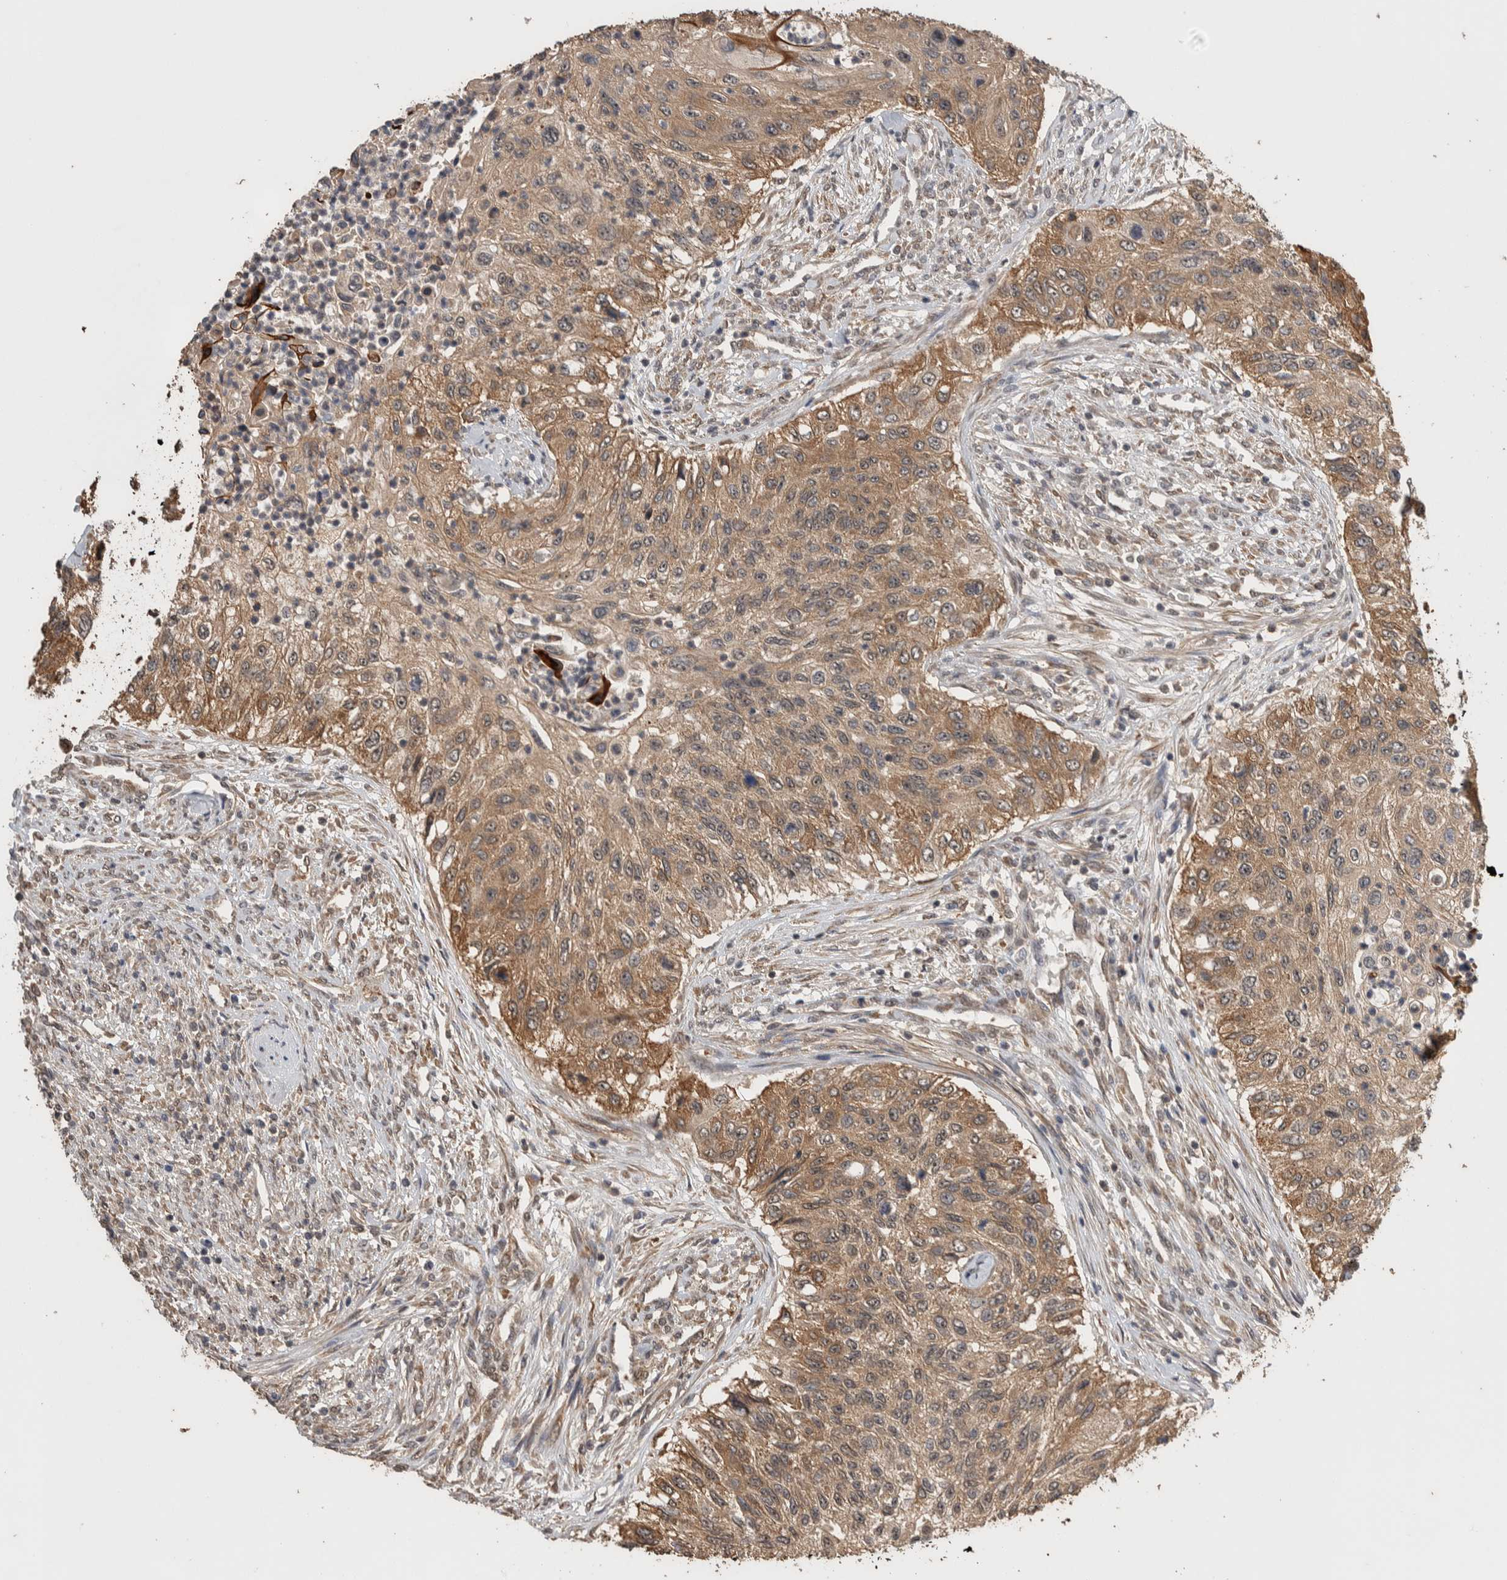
{"staining": {"intensity": "moderate", "quantity": ">75%", "location": "cytoplasmic/membranous"}, "tissue": "urothelial cancer", "cell_type": "Tumor cells", "image_type": "cancer", "snomed": [{"axis": "morphology", "description": "Urothelial carcinoma, High grade"}, {"axis": "topography", "description": "Urinary bladder"}], "caption": "A micrograph of urothelial carcinoma (high-grade) stained for a protein shows moderate cytoplasmic/membranous brown staining in tumor cells. (DAB IHC with brightfield microscopy, high magnification).", "gene": "DVL2", "patient": {"sex": "female", "age": 60}}